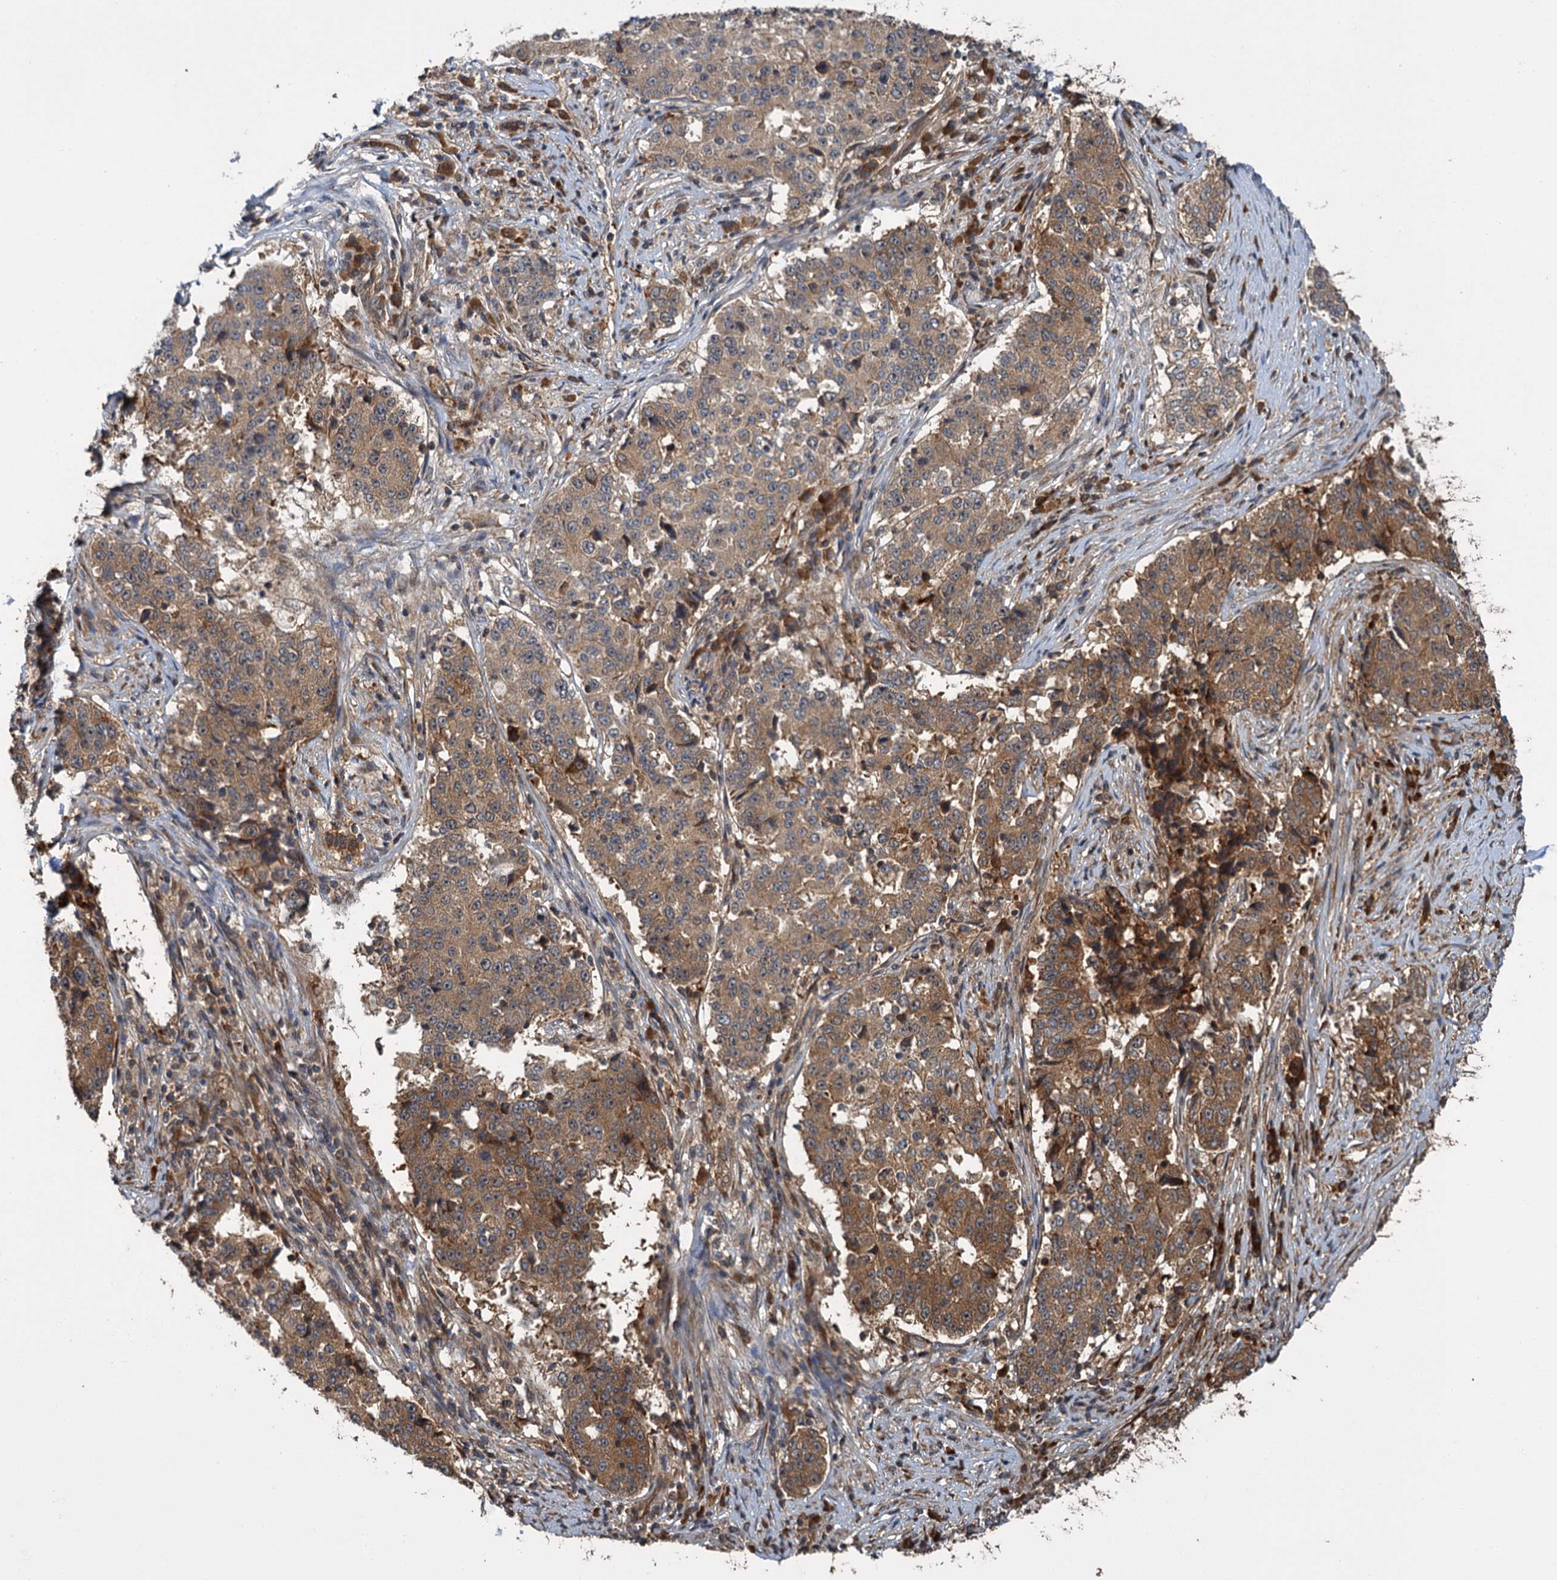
{"staining": {"intensity": "moderate", "quantity": ">75%", "location": "cytoplasmic/membranous"}, "tissue": "stomach cancer", "cell_type": "Tumor cells", "image_type": "cancer", "snomed": [{"axis": "morphology", "description": "Adenocarcinoma, NOS"}, {"axis": "topography", "description": "Stomach"}], "caption": "The histopathology image demonstrates staining of stomach cancer, revealing moderate cytoplasmic/membranous protein staining (brown color) within tumor cells.", "gene": "KANSL2", "patient": {"sex": "male", "age": 59}}